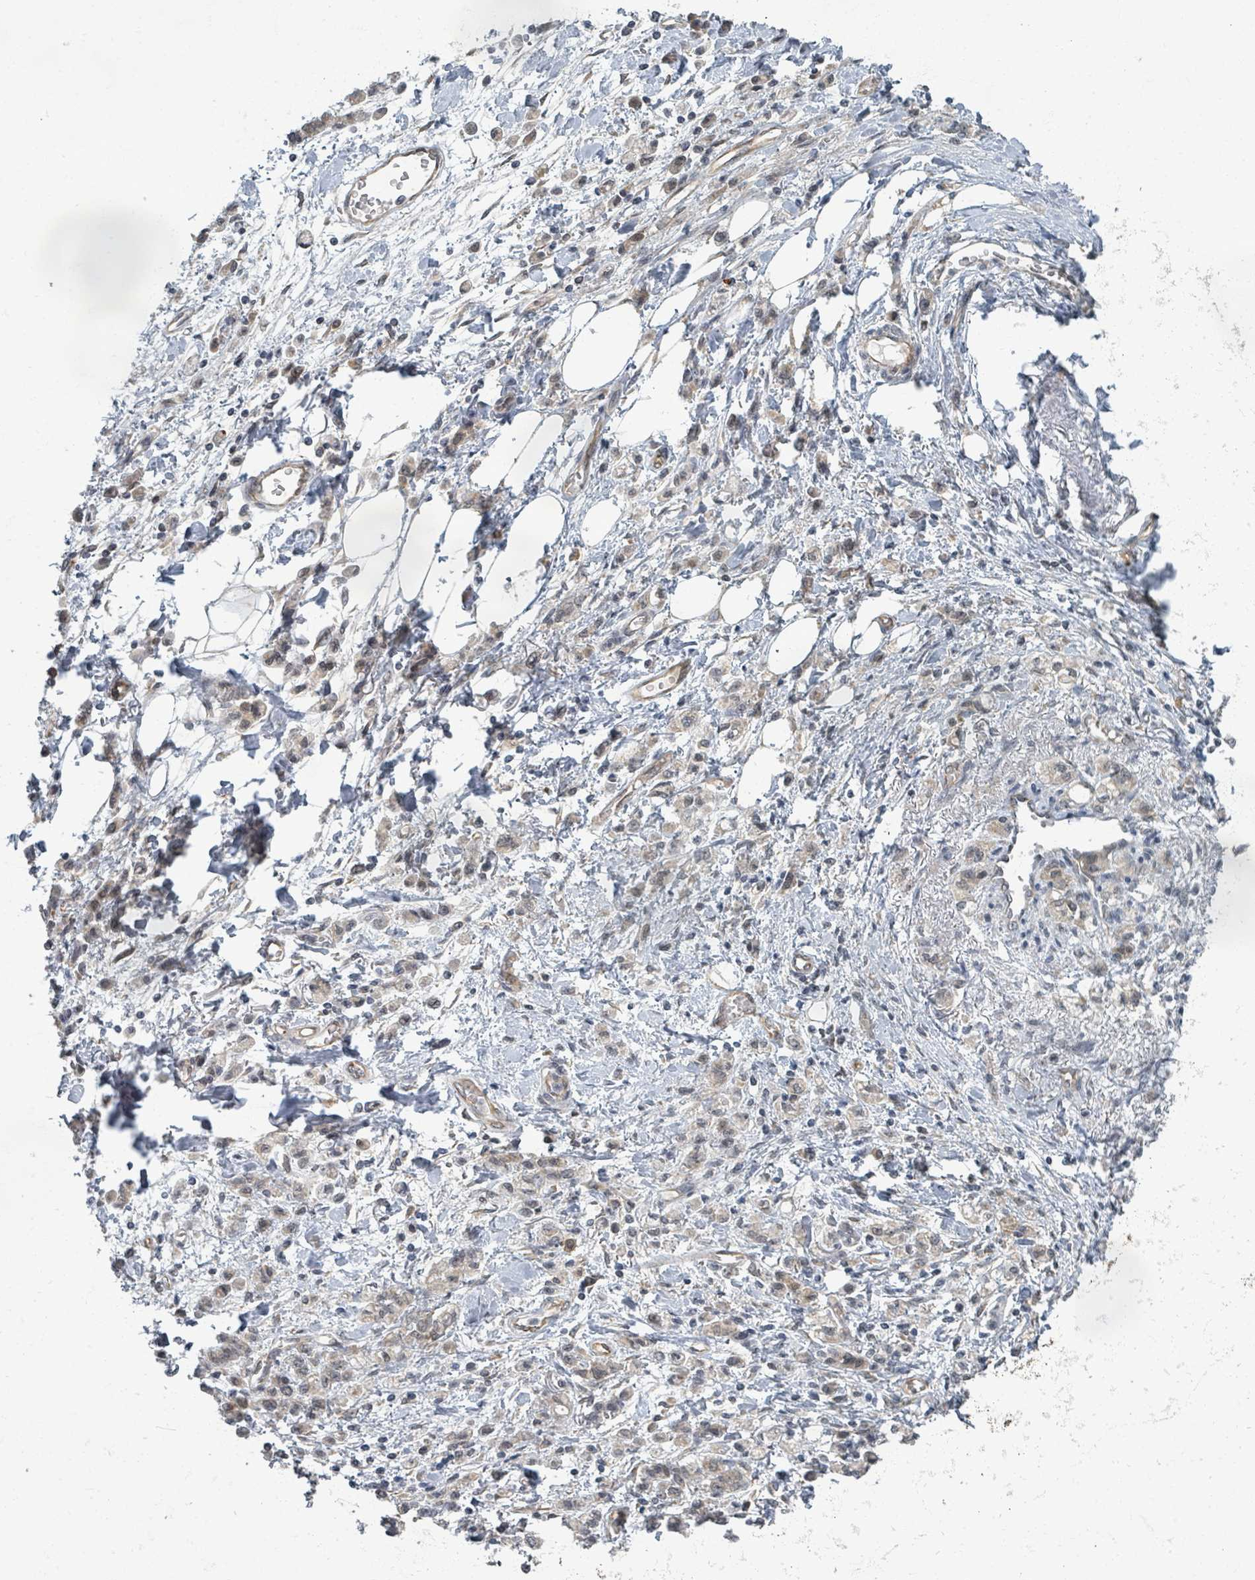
{"staining": {"intensity": "weak", "quantity": "25%-75%", "location": "cytoplasmic/membranous,nuclear"}, "tissue": "stomach cancer", "cell_type": "Tumor cells", "image_type": "cancer", "snomed": [{"axis": "morphology", "description": "Adenocarcinoma, NOS"}, {"axis": "topography", "description": "Stomach"}], "caption": "Immunohistochemistry (IHC) (DAB (3,3'-diaminobenzidine)) staining of stomach cancer (adenocarcinoma) exhibits weak cytoplasmic/membranous and nuclear protein positivity in approximately 25%-75% of tumor cells.", "gene": "INTS15", "patient": {"sex": "male", "age": 77}}